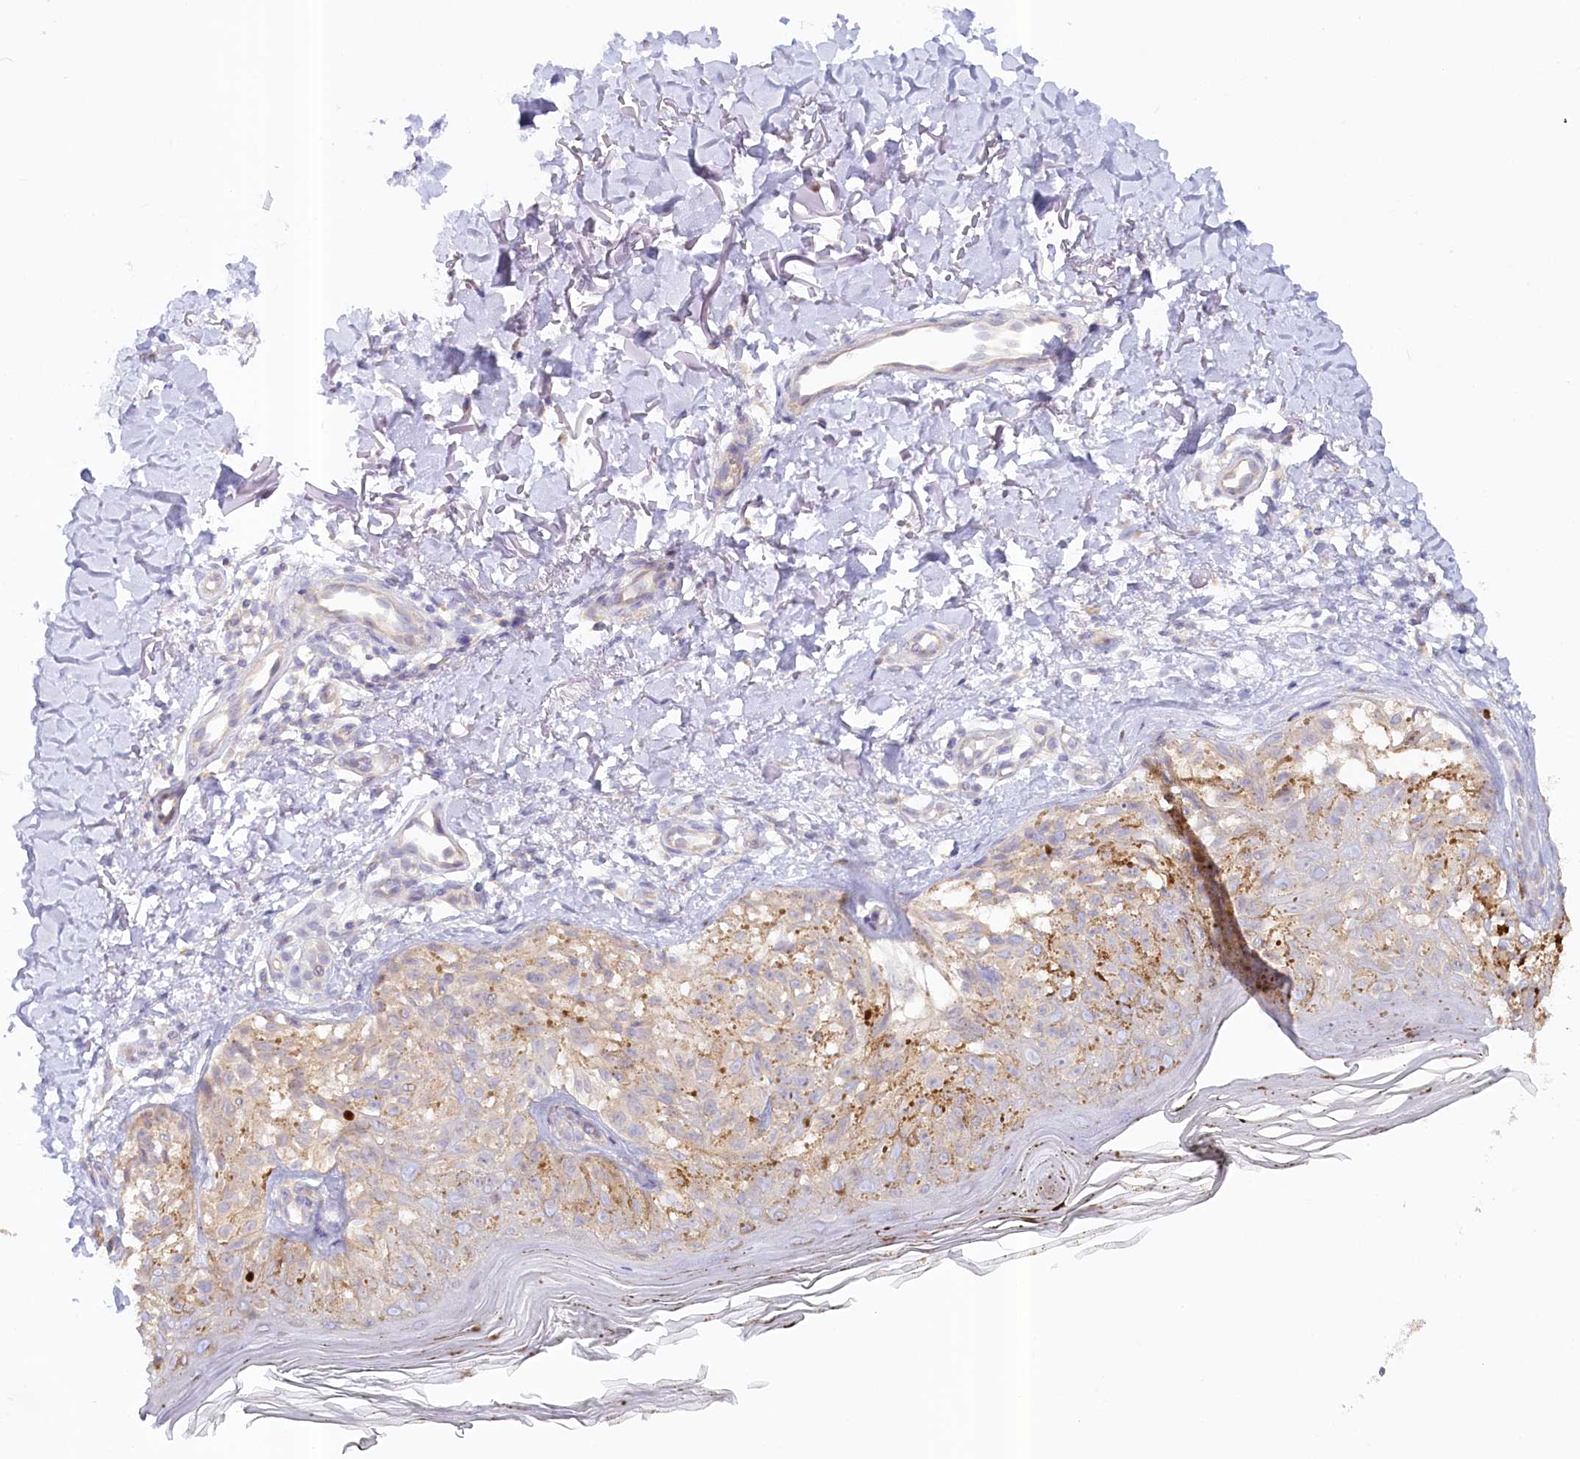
{"staining": {"intensity": "moderate", "quantity": "25%-75%", "location": "cytoplasmic/membranous"}, "tissue": "melanoma", "cell_type": "Tumor cells", "image_type": "cancer", "snomed": [{"axis": "morphology", "description": "Malignant melanoma, NOS"}, {"axis": "topography", "description": "Skin"}], "caption": "IHC (DAB) staining of melanoma displays moderate cytoplasmic/membranous protein expression in approximately 25%-75% of tumor cells.", "gene": "PAIP2", "patient": {"sex": "female", "age": 50}}